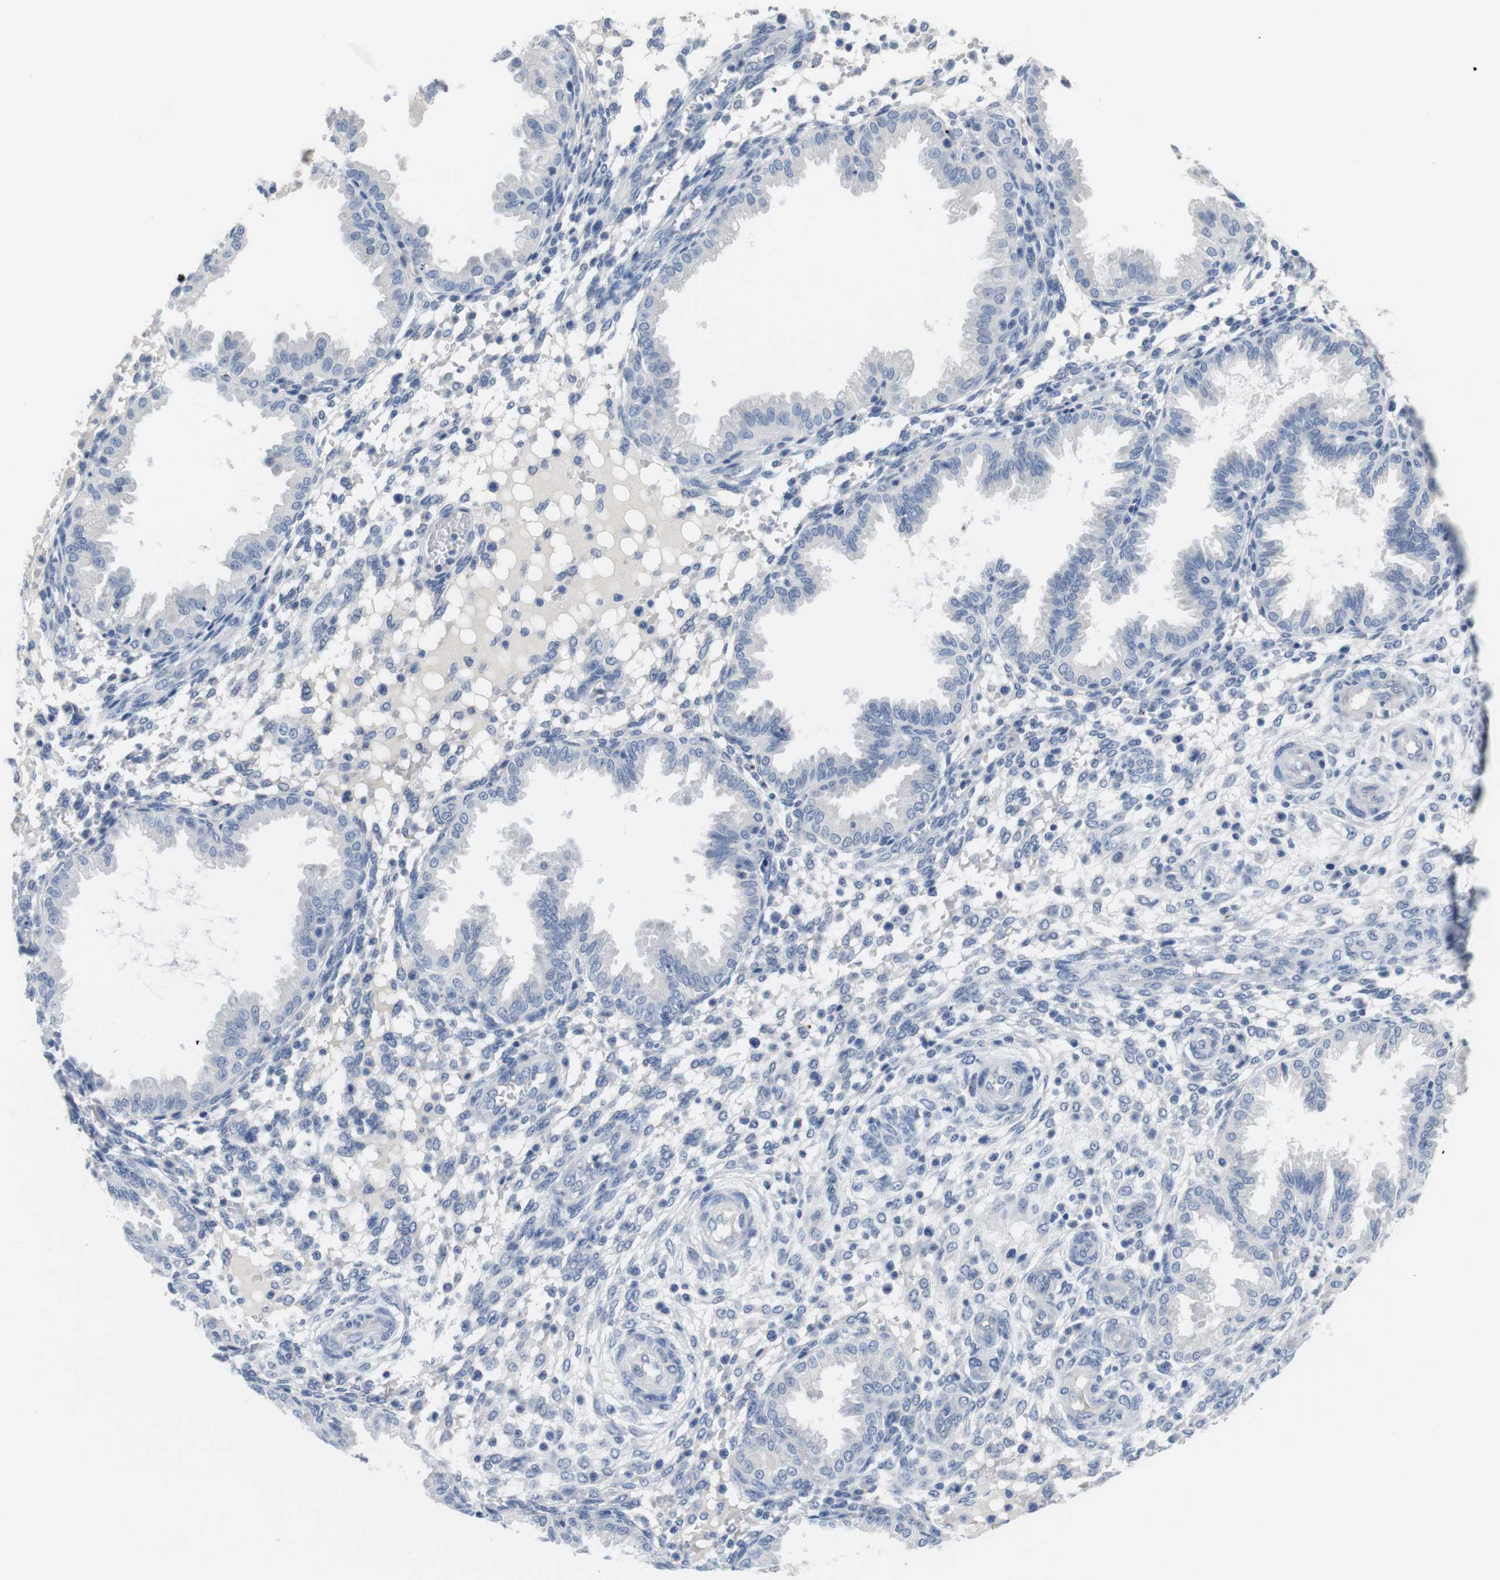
{"staining": {"intensity": "negative", "quantity": "none", "location": "none"}, "tissue": "endometrium", "cell_type": "Cells in endometrial stroma", "image_type": "normal", "snomed": [{"axis": "morphology", "description": "Normal tissue, NOS"}, {"axis": "topography", "description": "Endometrium"}], "caption": "High power microscopy histopathology image of an IHC photomicrograph of unremarkable endometrium, revealing no significant staining in cells in endometrial stroma.", "gene": "MAP6", "patient": {"sex": "female", "age": 33}}